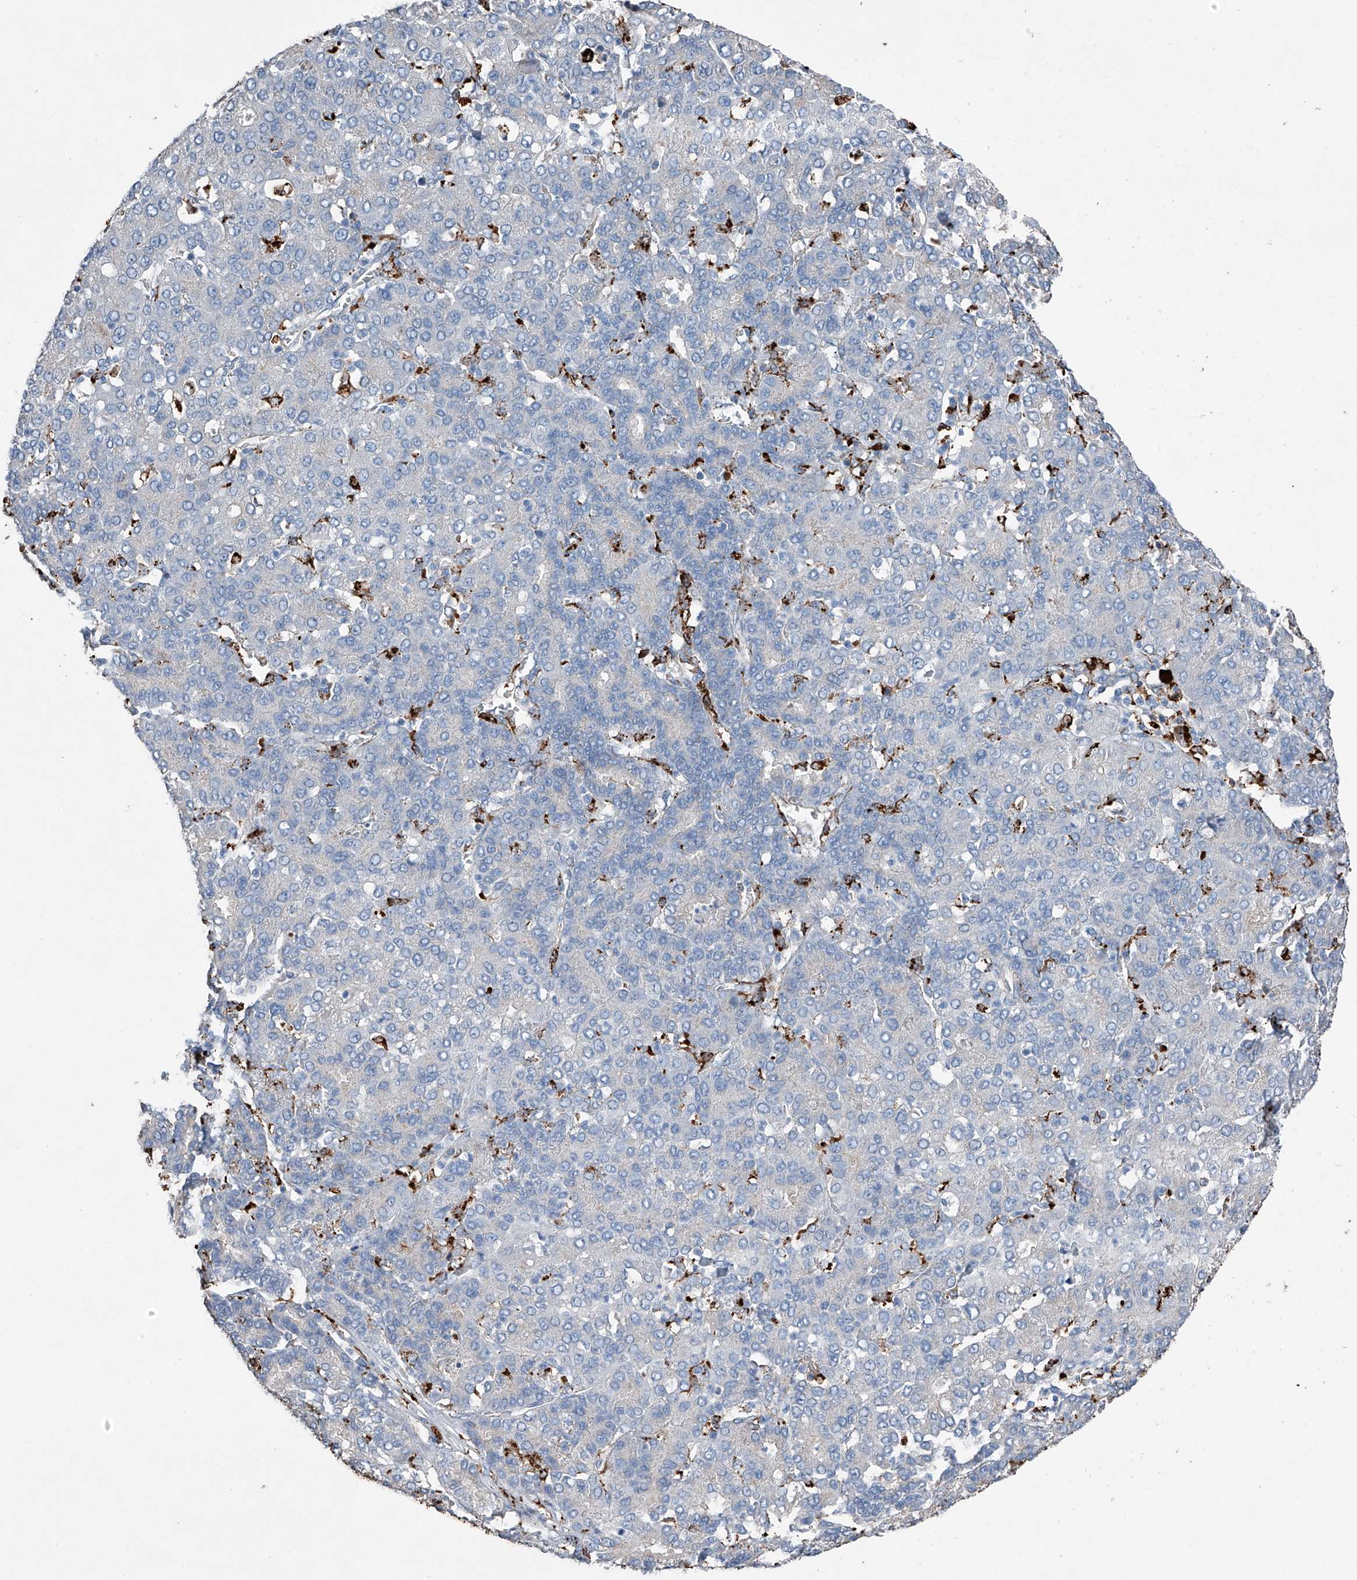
{"staining": {"intensity": "negative", "quantity": "none", "location": "none"}, "tissue": "liver cancer", "cell_type": "Tumor cells", "image_type": "cancer", "snomed": [{"axis": "morphology", "description": "Carcinoma, Hepatocellular, NOS"}, {"axis": "topography", "description": "Liver"}], "caption": "This histopathology image is of liver cancer stained with IHC to label a protein in brown with the nuclei are counter-stained blue. There is no positivity in tumor cells. (Stains: DAB (3,3'-diaminobenzidine) immunohistochemistry with hematoxylin counter stain, Microscopy: brightfield microscopy at high magnification).", "gene": "ZNF772", "patient": {"sex": "male", "age": 65}}